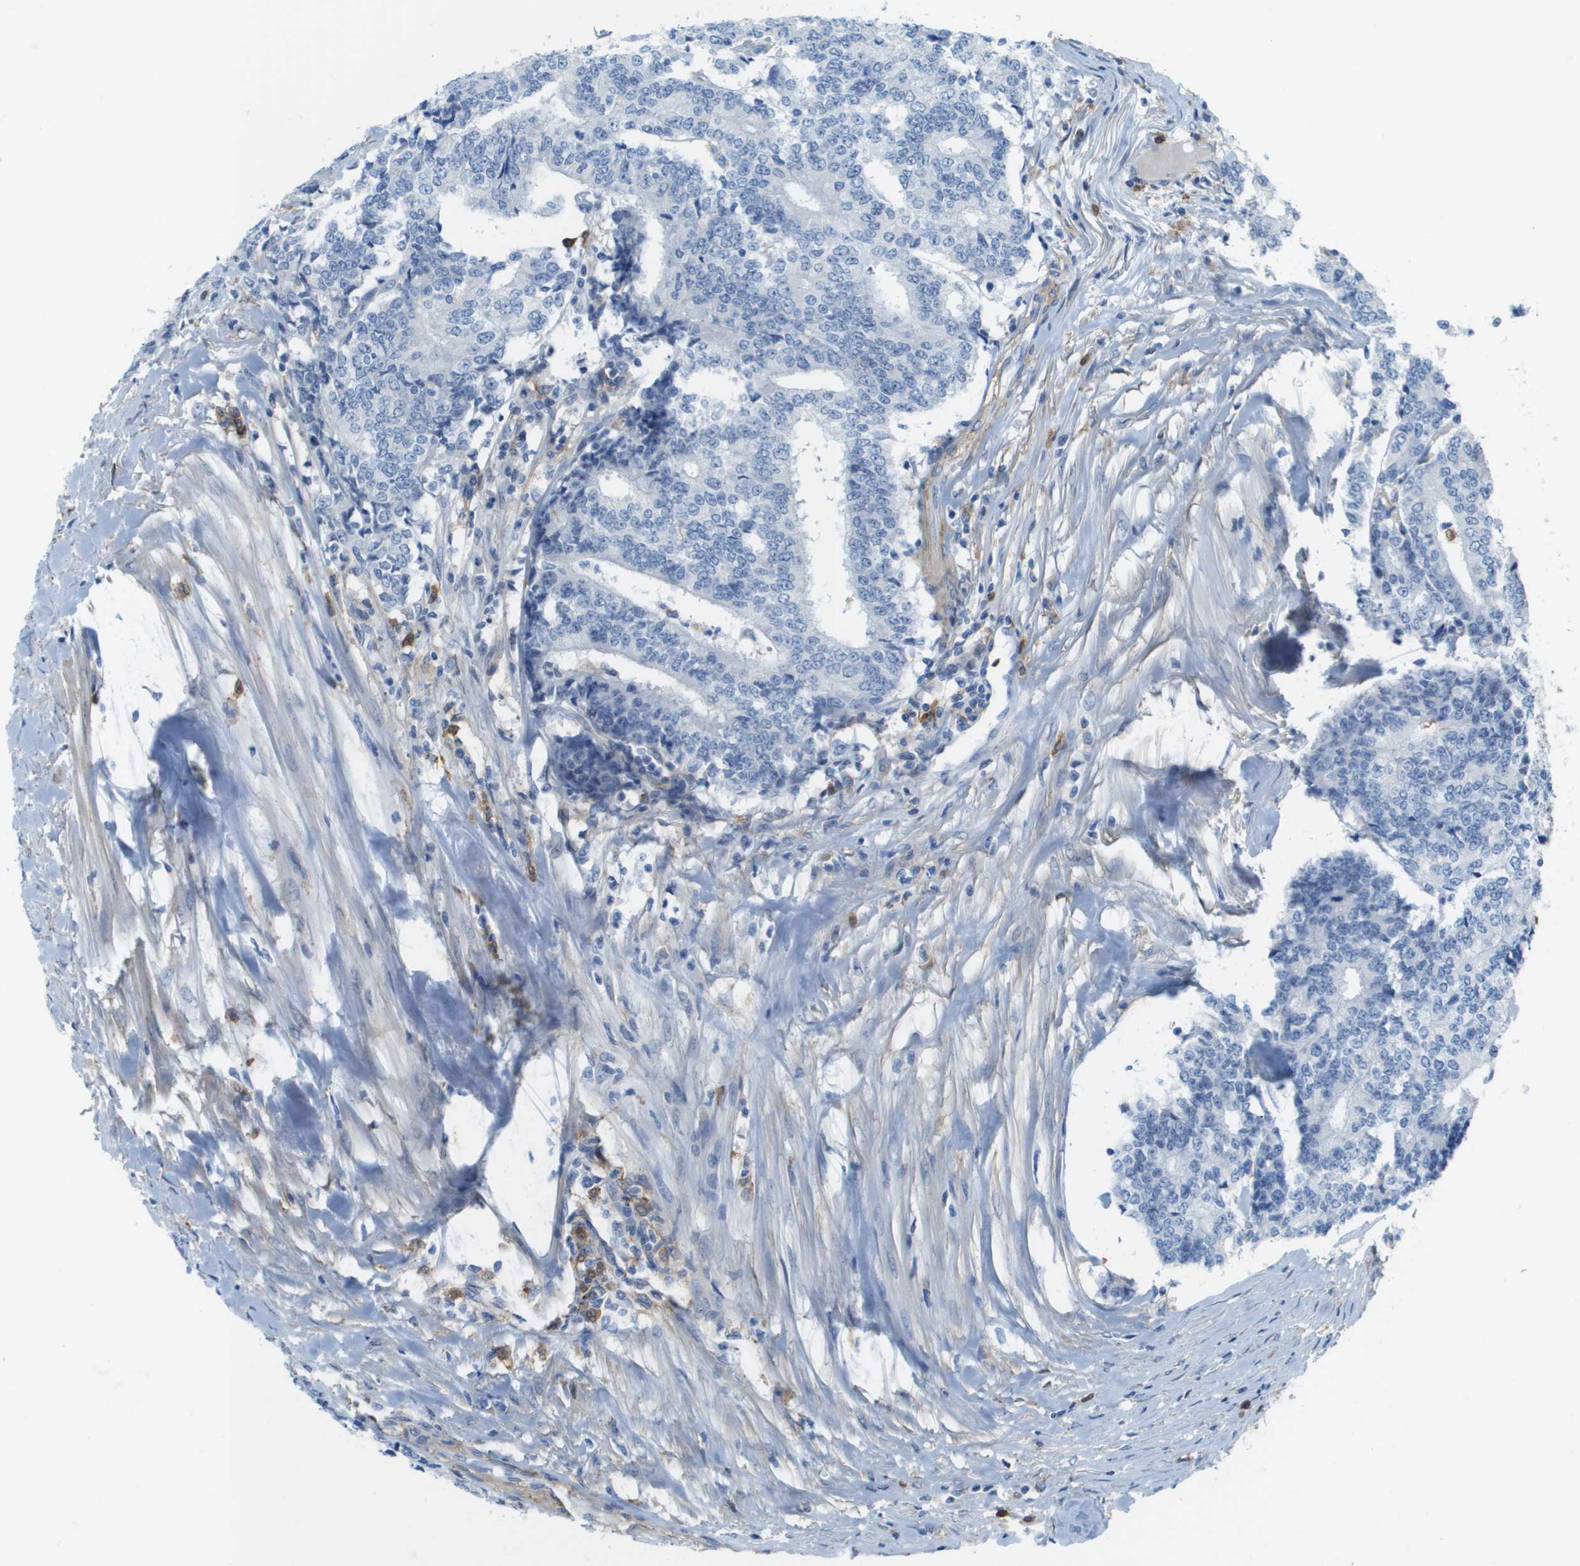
{"staining": {"intensity": "negative", "quantity": "none", "location": "none"}, "tissue": "prostate cancer", "cell_type": "Tumor cells", "image_type": "cancer", "snomed": [{"axis": "morphology", "description": "Normal tissue, NOS"}, {"axis": "morphology", "description": "Adenocarcinoma, High grade"}, {"axis": "topography", "description": "Prostate"}, {"axis": "topography", "description": "Seminal veicle"}], "caption": "This is a micrograph of IHC staining of adenocarcinoma (high-grade) (prostate), which shows no positivity in tumor cells.", "gene": "ZBTB43", "patient": {"sex": "male", "age": 55}}